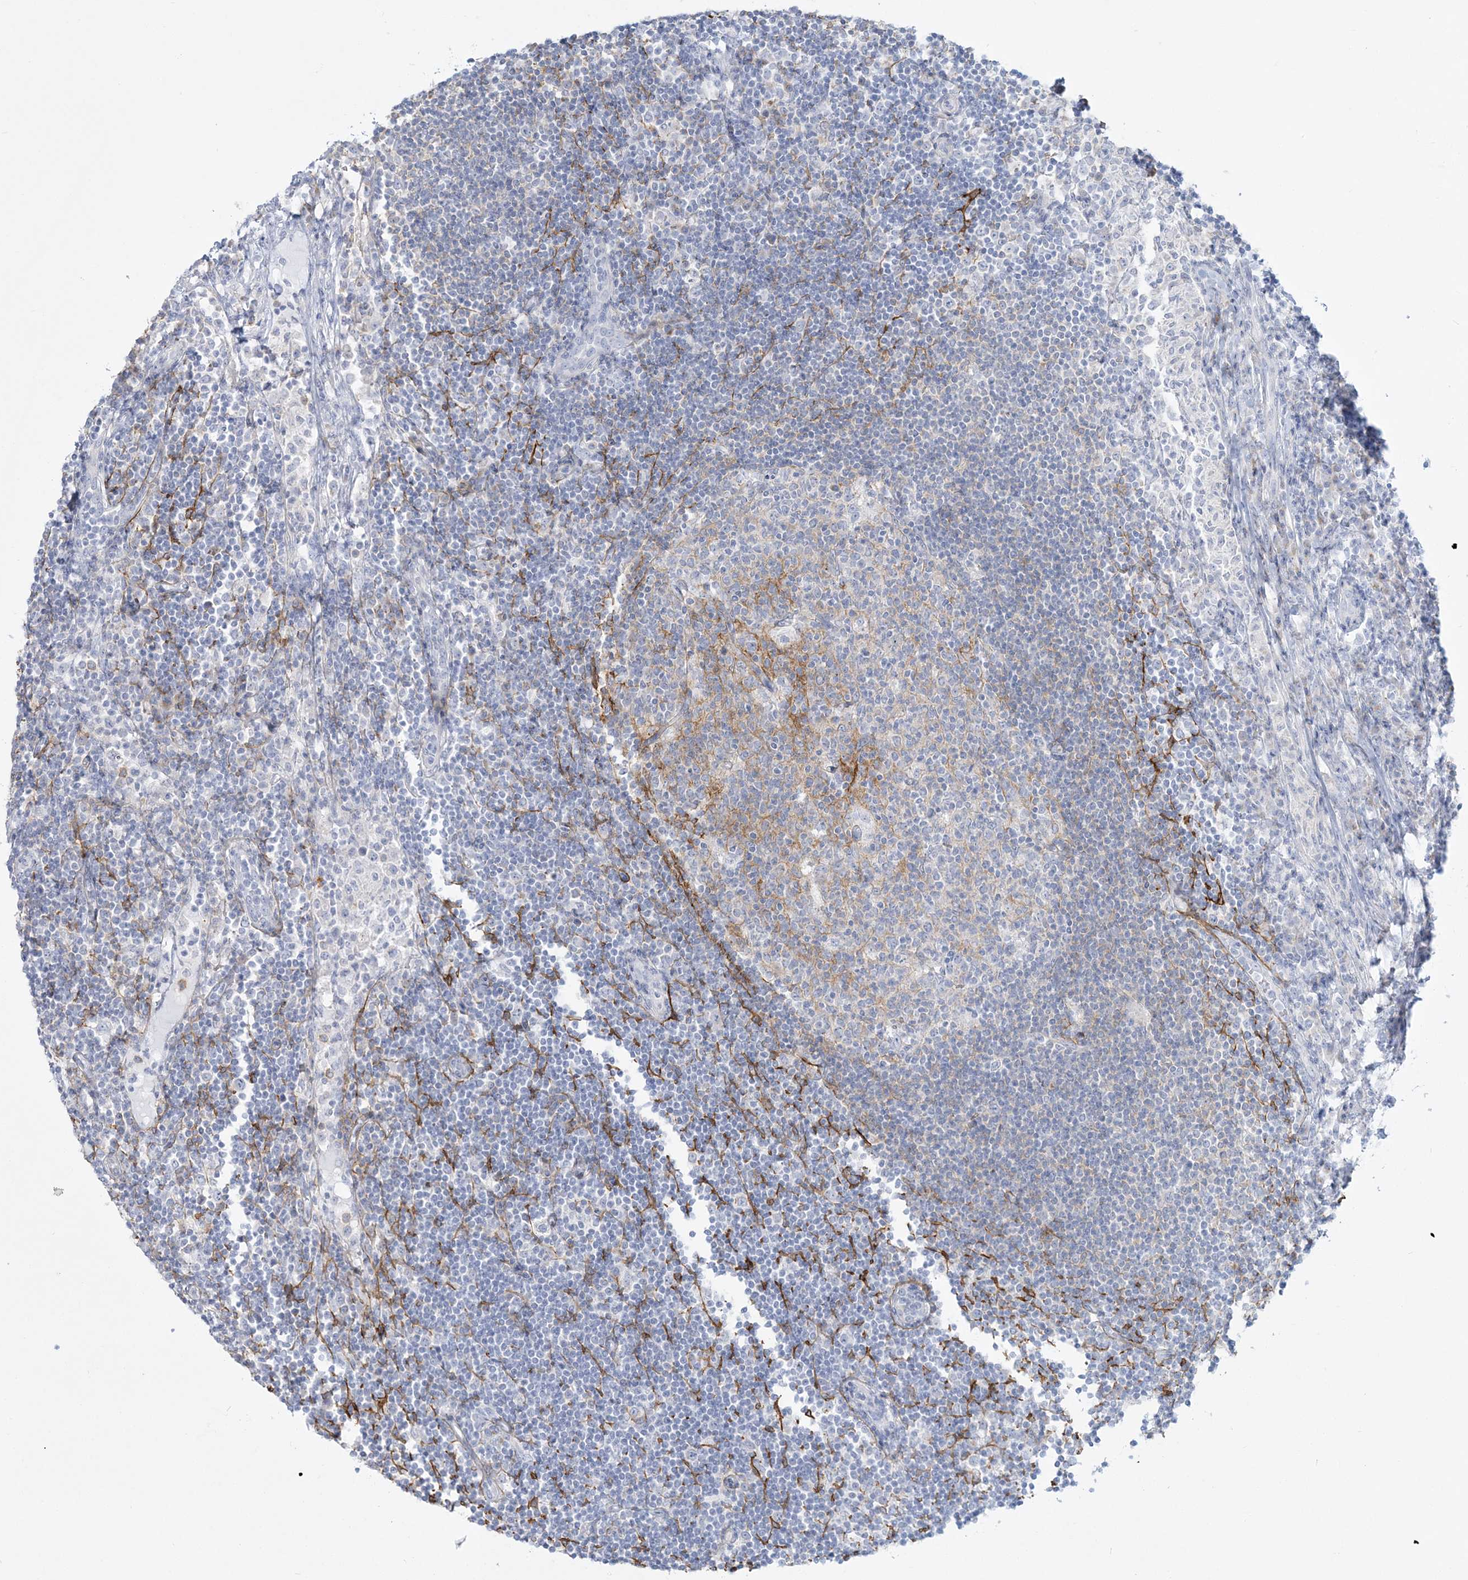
{"staining": {"intensity": "weak", "quantity": "<25%", "location": "cytoplasmic/membranous"}, "tissue": "lymph node", "cell_type": "Germinal center cells", "image_type": "normal", "snomed": [{"axis": "morphology", "description": "Normal tissue, NOS"}, {"axis": "topography", "description": "Lymph node"}], "caption": "Human lymph node stained for a protein using immunohistochemistry demonstrates no expression in germinal center cells.", "gene": "ADGB", "patient": {"sex": "female", "age": 53}}